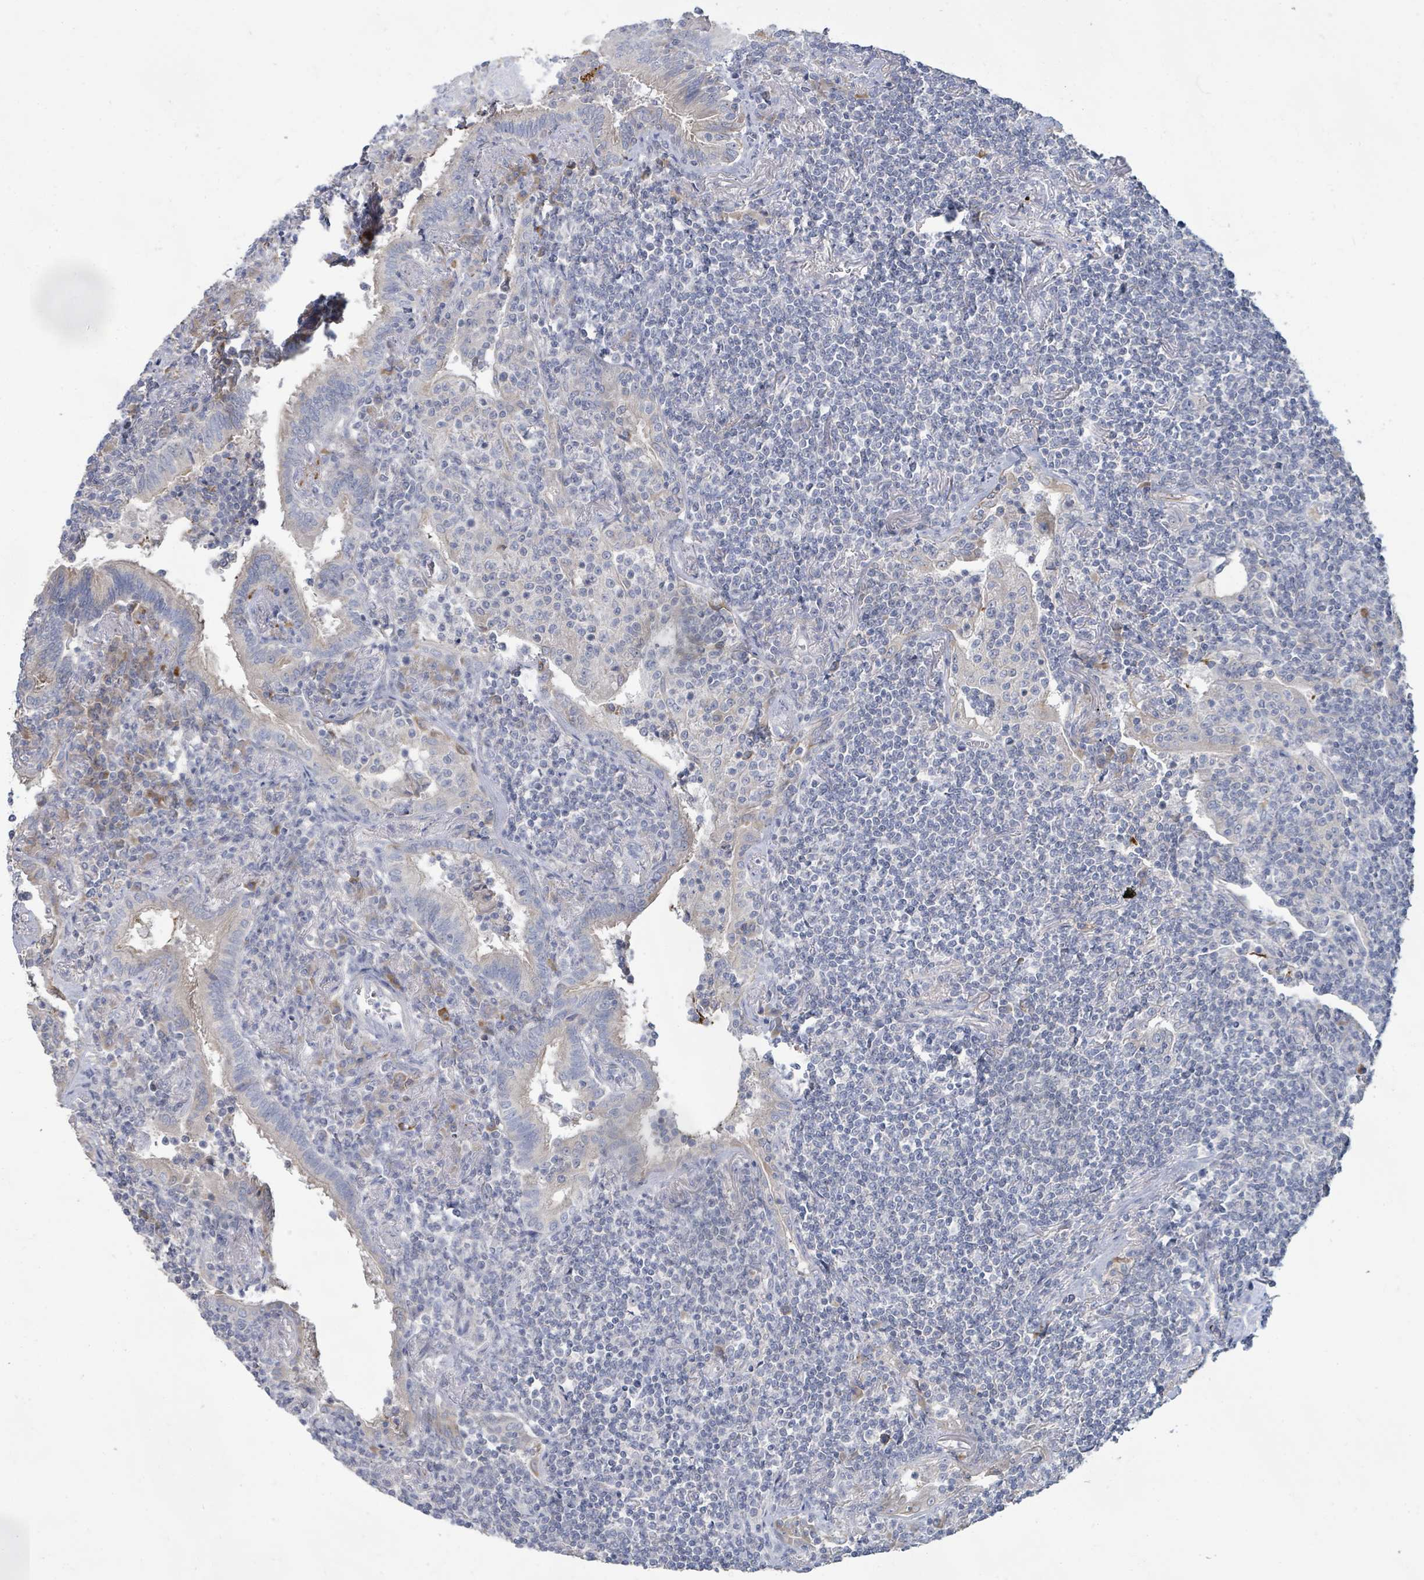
{"staining": {"intensity": "negative", "quantity": "none", "location": "none"}, "tissue": "lymphoma", "cell_type": "Tumor cells", "image_type": "cancer", "snomed": [{"axis": "morphology", "description": "Malignant lymphoma, non-Hodgkin's type, Low grade"}, {"axis": "topography", "description": "Lung"}], "caption": "High magnification brightfield microscopy of malignant lymphoma, non-Hodgkin's type (low-grade) stained with DAB (brown) and counterstained with hematoxylin (blue): tumor cells show no significant positivity.", "gene": "KCNS2", "patient": {"sex": "female", "age": 71}}